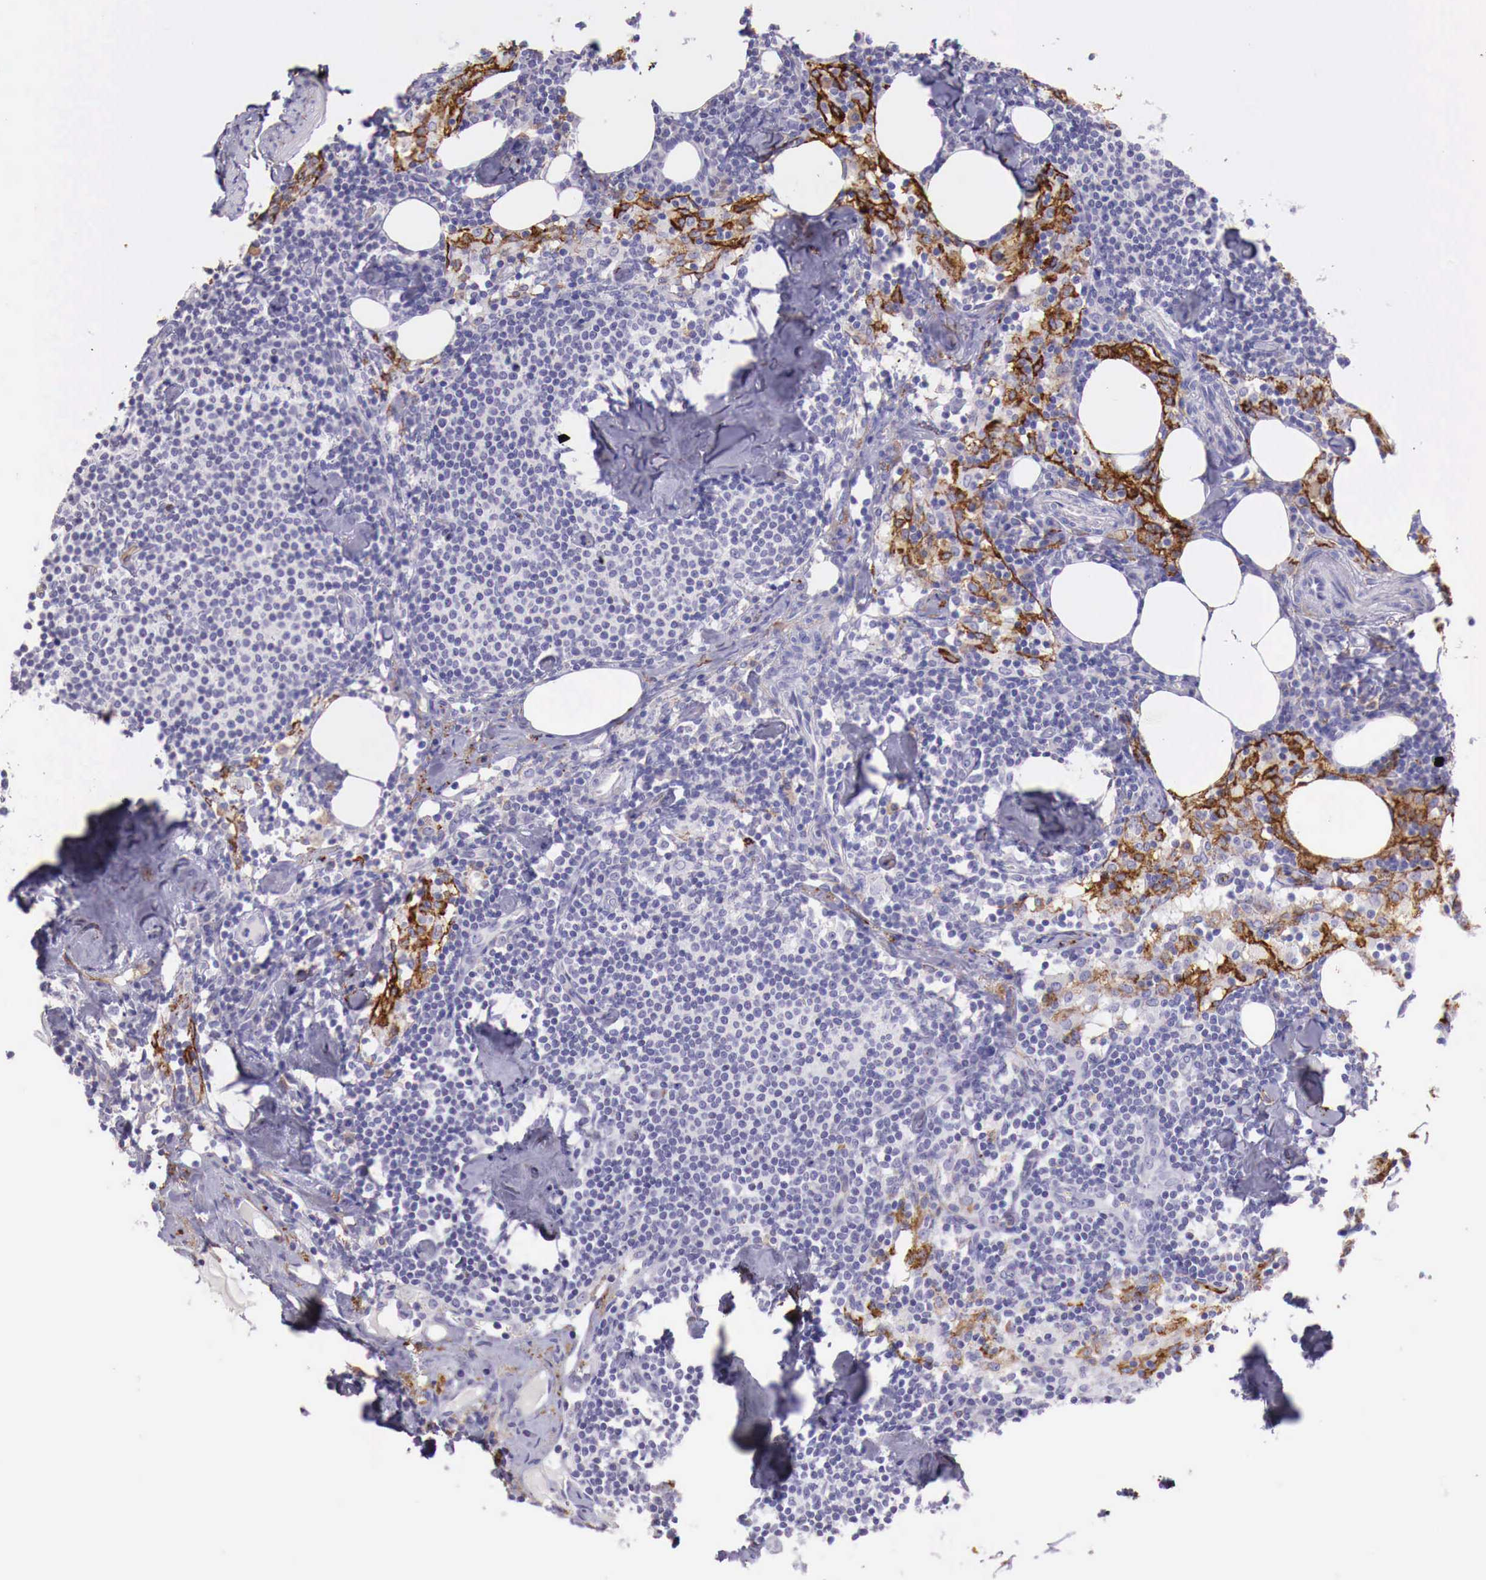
{"staining": {"intensity": "negative", "quantity": "none", "location": "none"}, "tissue": "lymph node", "cell_type": "Germinal center cells", "image_type": "normal", "snomed": [{"axis": "morphology", "description": "Normal tissue, NOS"}, {"axis": "topography", "description": "Lymph node"}], "caption": "This is an immunohistochemistry (IHC) histopathology image of benign human lymph node. There is no staining in germinal center cells.", "gene": "MSR1", "patient": {"sex": "male", "age": 67}}